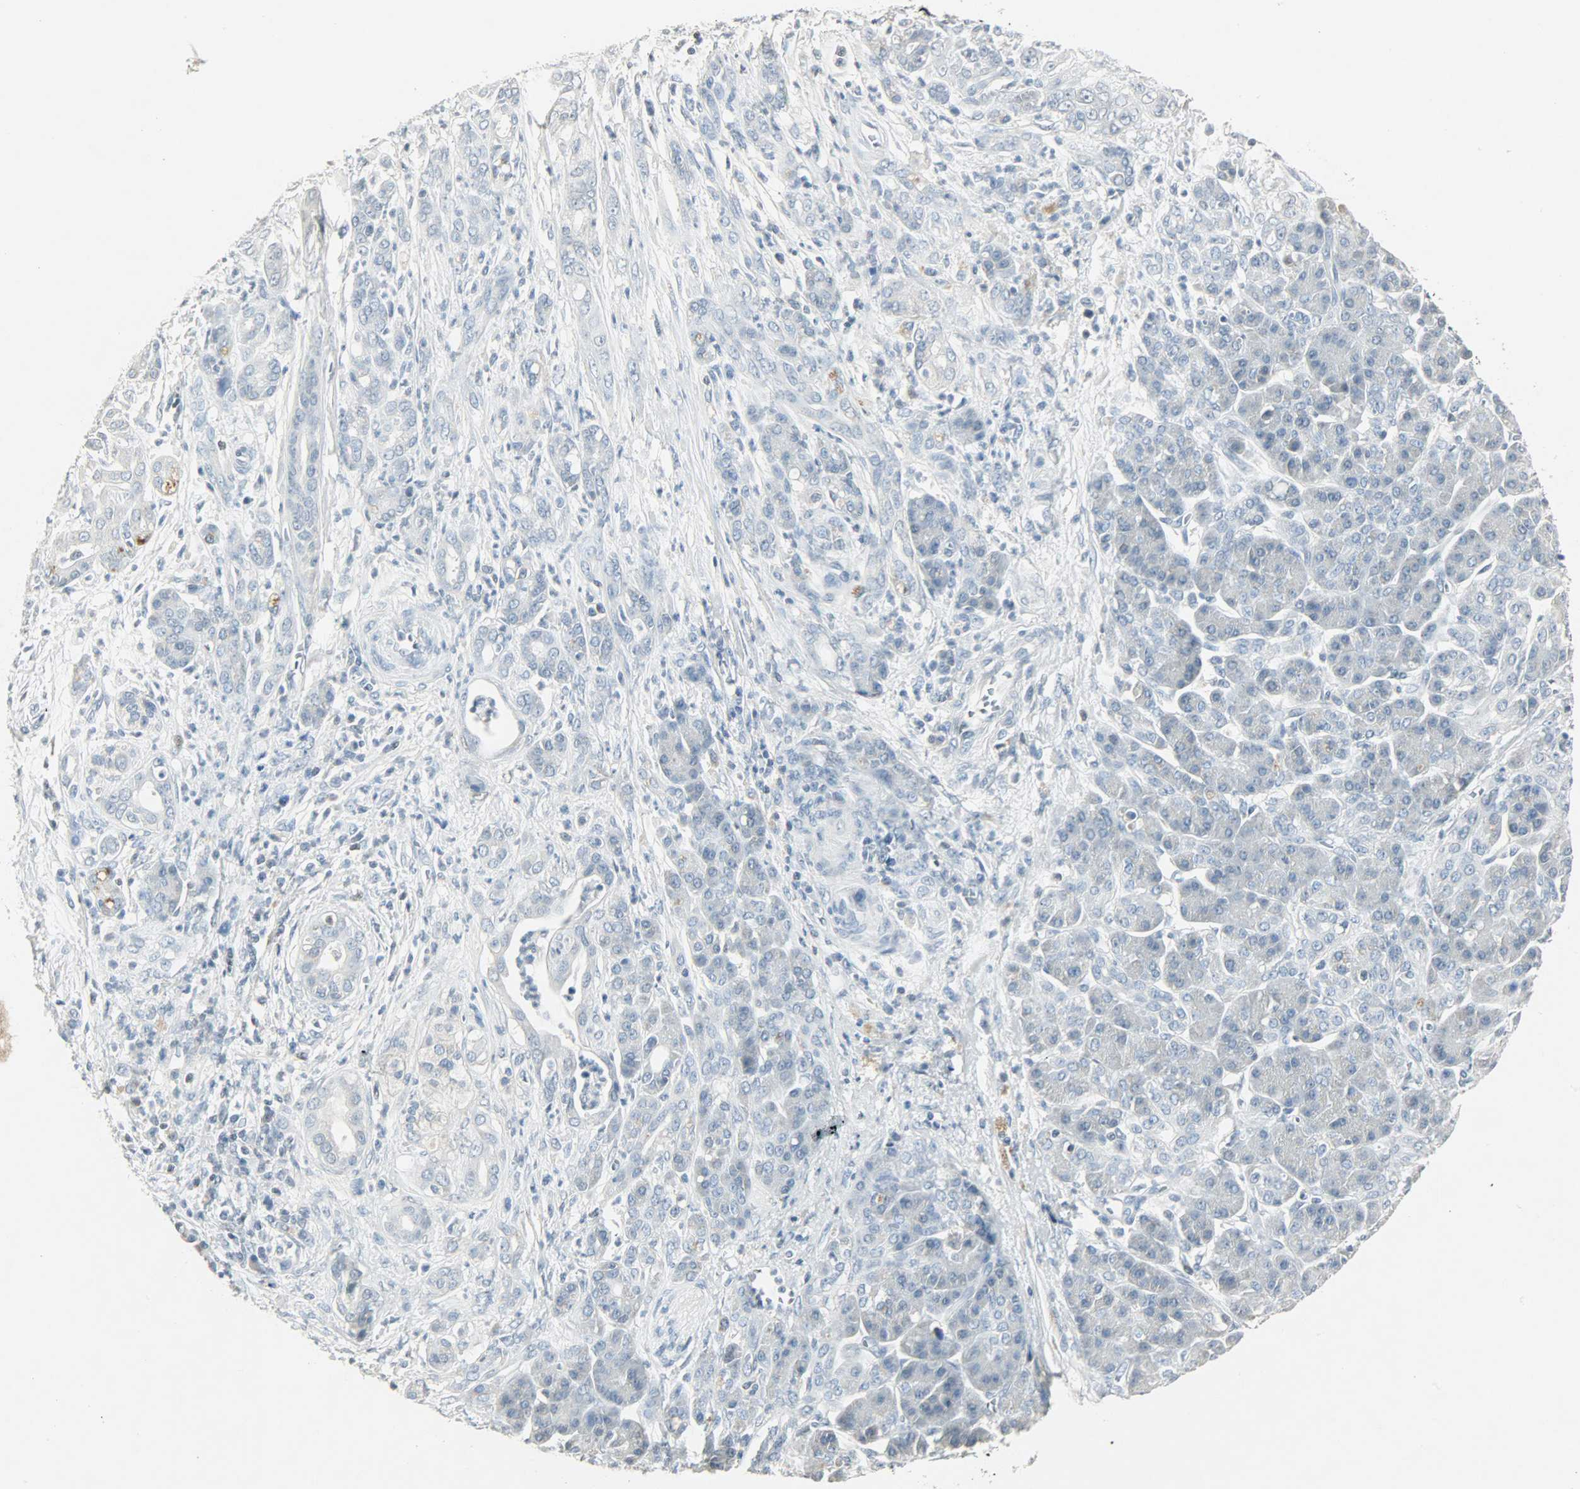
{"staining": {"intensity": "negative", "quantity": "none", "location": "none"}, "tissue": "pancreatic cancer", "cell_type": "Tumor cells", "image_type": "cancer", "snomed": [{"axis": "morphology", "description": "Adenocarcinoma, NOS"}, {"axis": "topography", "description": "Pancreas"}], "caption": "Pancreatic adenocarcinoma was stained to show a protein in brown. There is no significant positivity in tumor cells. The staining was performed using DAB (3,3'-diaminobenzidine) to visualize the protein expression in brown, while the nuclei were stained in blue with hematoxylin (Magnification: 20x).", "gene": "CAMK4", "patient": {"sex": "male", "age": 59}}